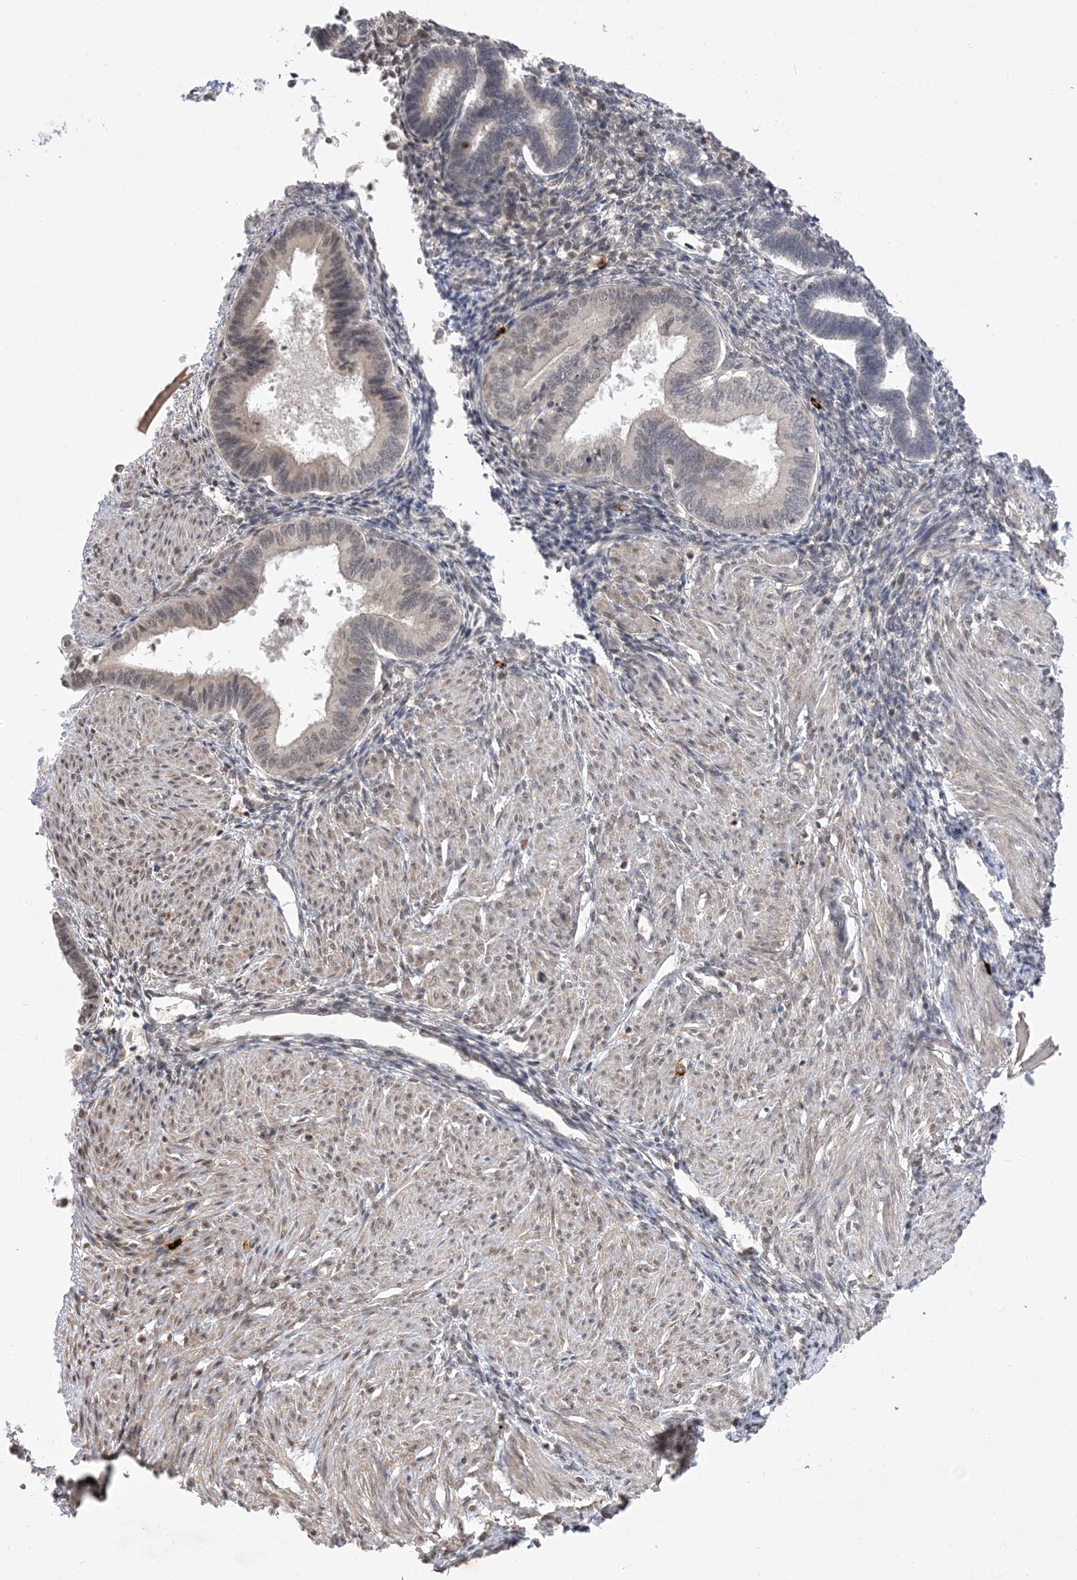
{"staining": {"intensity": "weak", "quantity": "<25%", "location": "cytoplasmic/membranous"}, "tissue": "endometrium", "cell_type": "Cells in endometrial stroma", "image_type": "normal", "snomed": [{"axis": "morphology", "description": "Normal tissue, NOS"}, {"axis": "topography", "description": "Endometrium"}], "caption": "IHC micrograph of unremarkable endometrium stained for a protein (brown), which reveals no positivity in cells in endometrial stroma.", "gene": "RANBP9", "patient": {"sex": "female", "age": 53}}